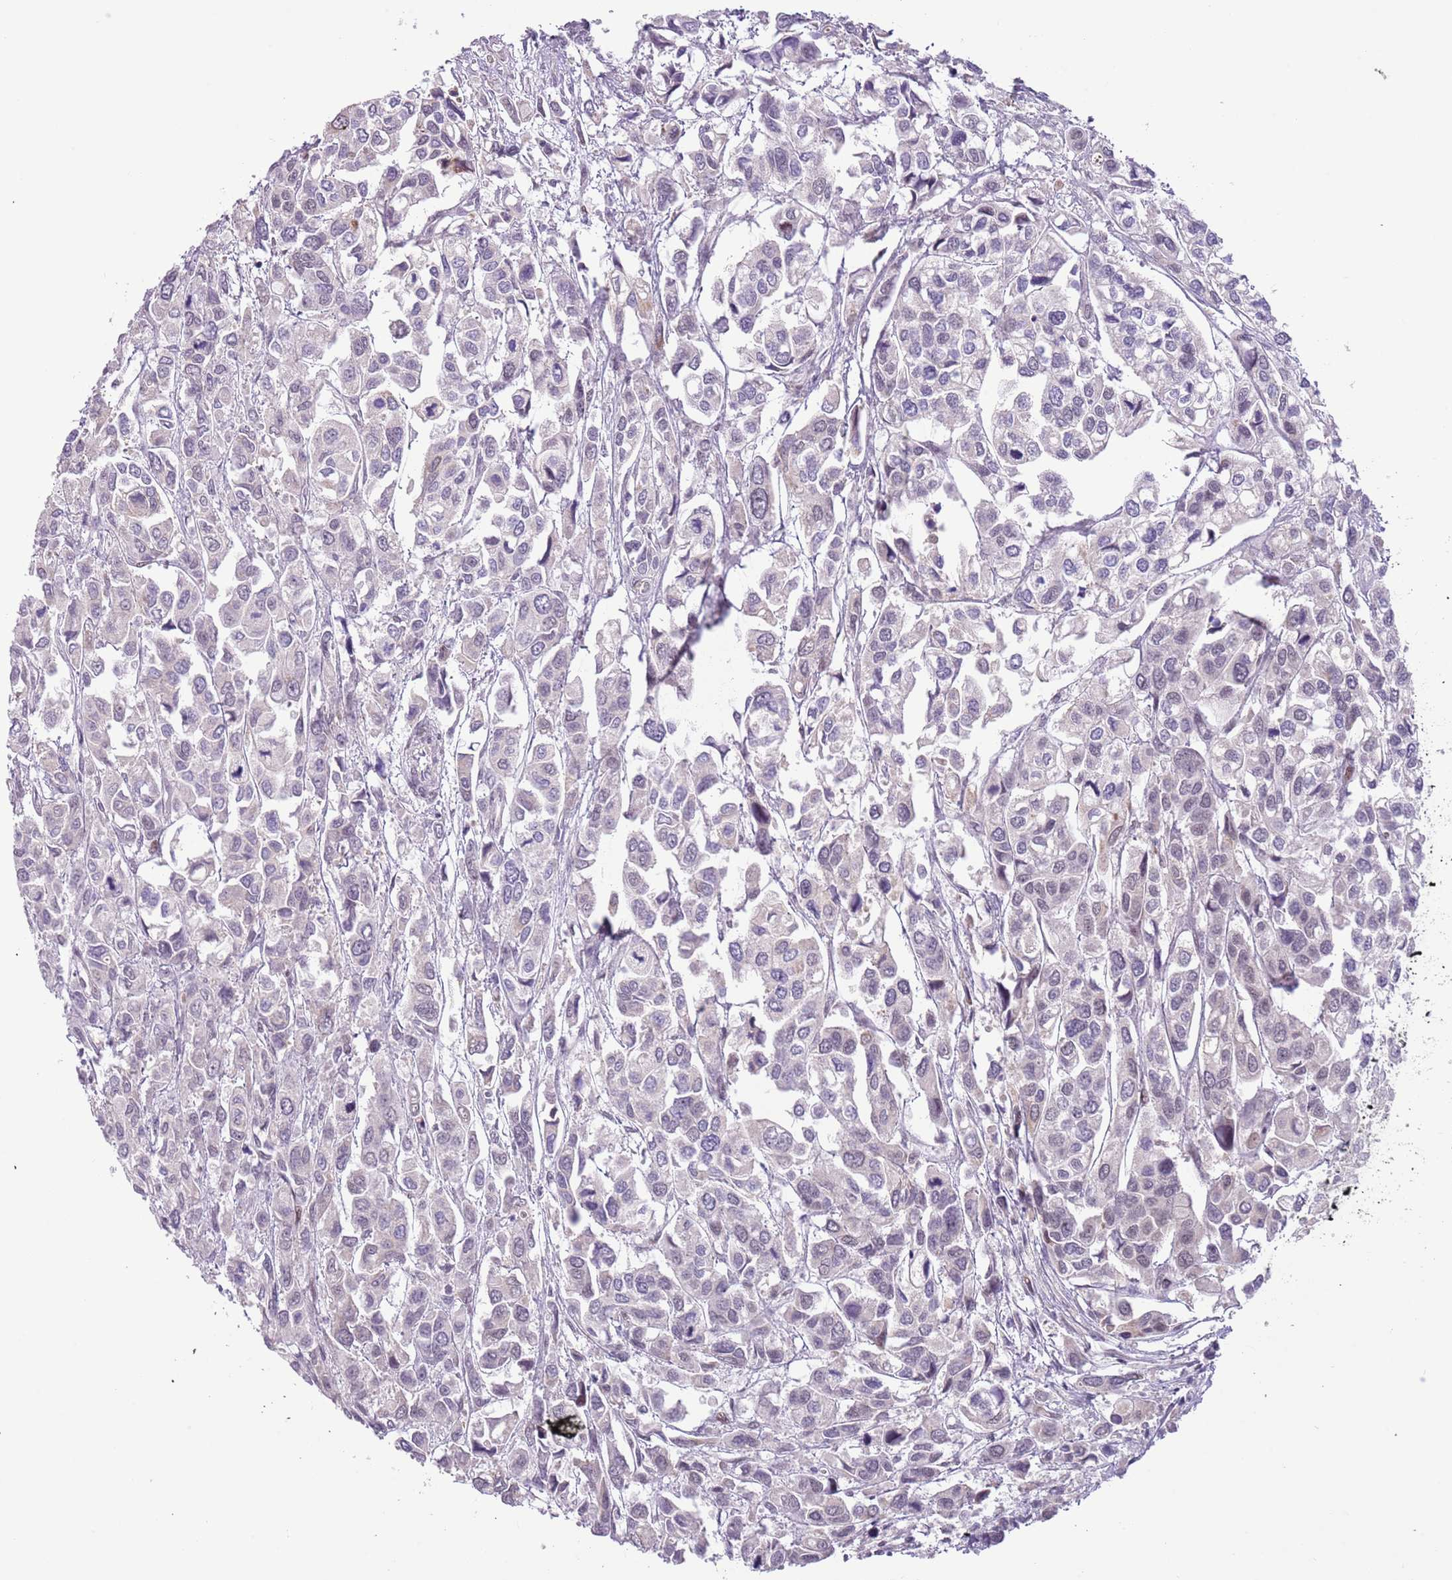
{"staining": {"intensity": "negative", "quantity": "none", "location": "none"}, "tissue": "urothelial cancer", "cell_type": "Tumor cells", "image_type": "cancer", "snomed": [{"axis": "morphology", "description": "Urothelial carcinoma, High grade"}, {"axis": "topography", "description": "Urinary bladder"}], "caption": "A high-resolution micrograph shows immunohistochemistry (IHC) staining of urothelial cancer, which exhibits no significant positivity in tumor cells. (Brightfield microscopy of DAB (3,3'-diaminobenzidine) immunohistochemistry (IHC) at high magnification).", "gene": "MLLT11", "patient": {"sex": "male", "age": 67}}